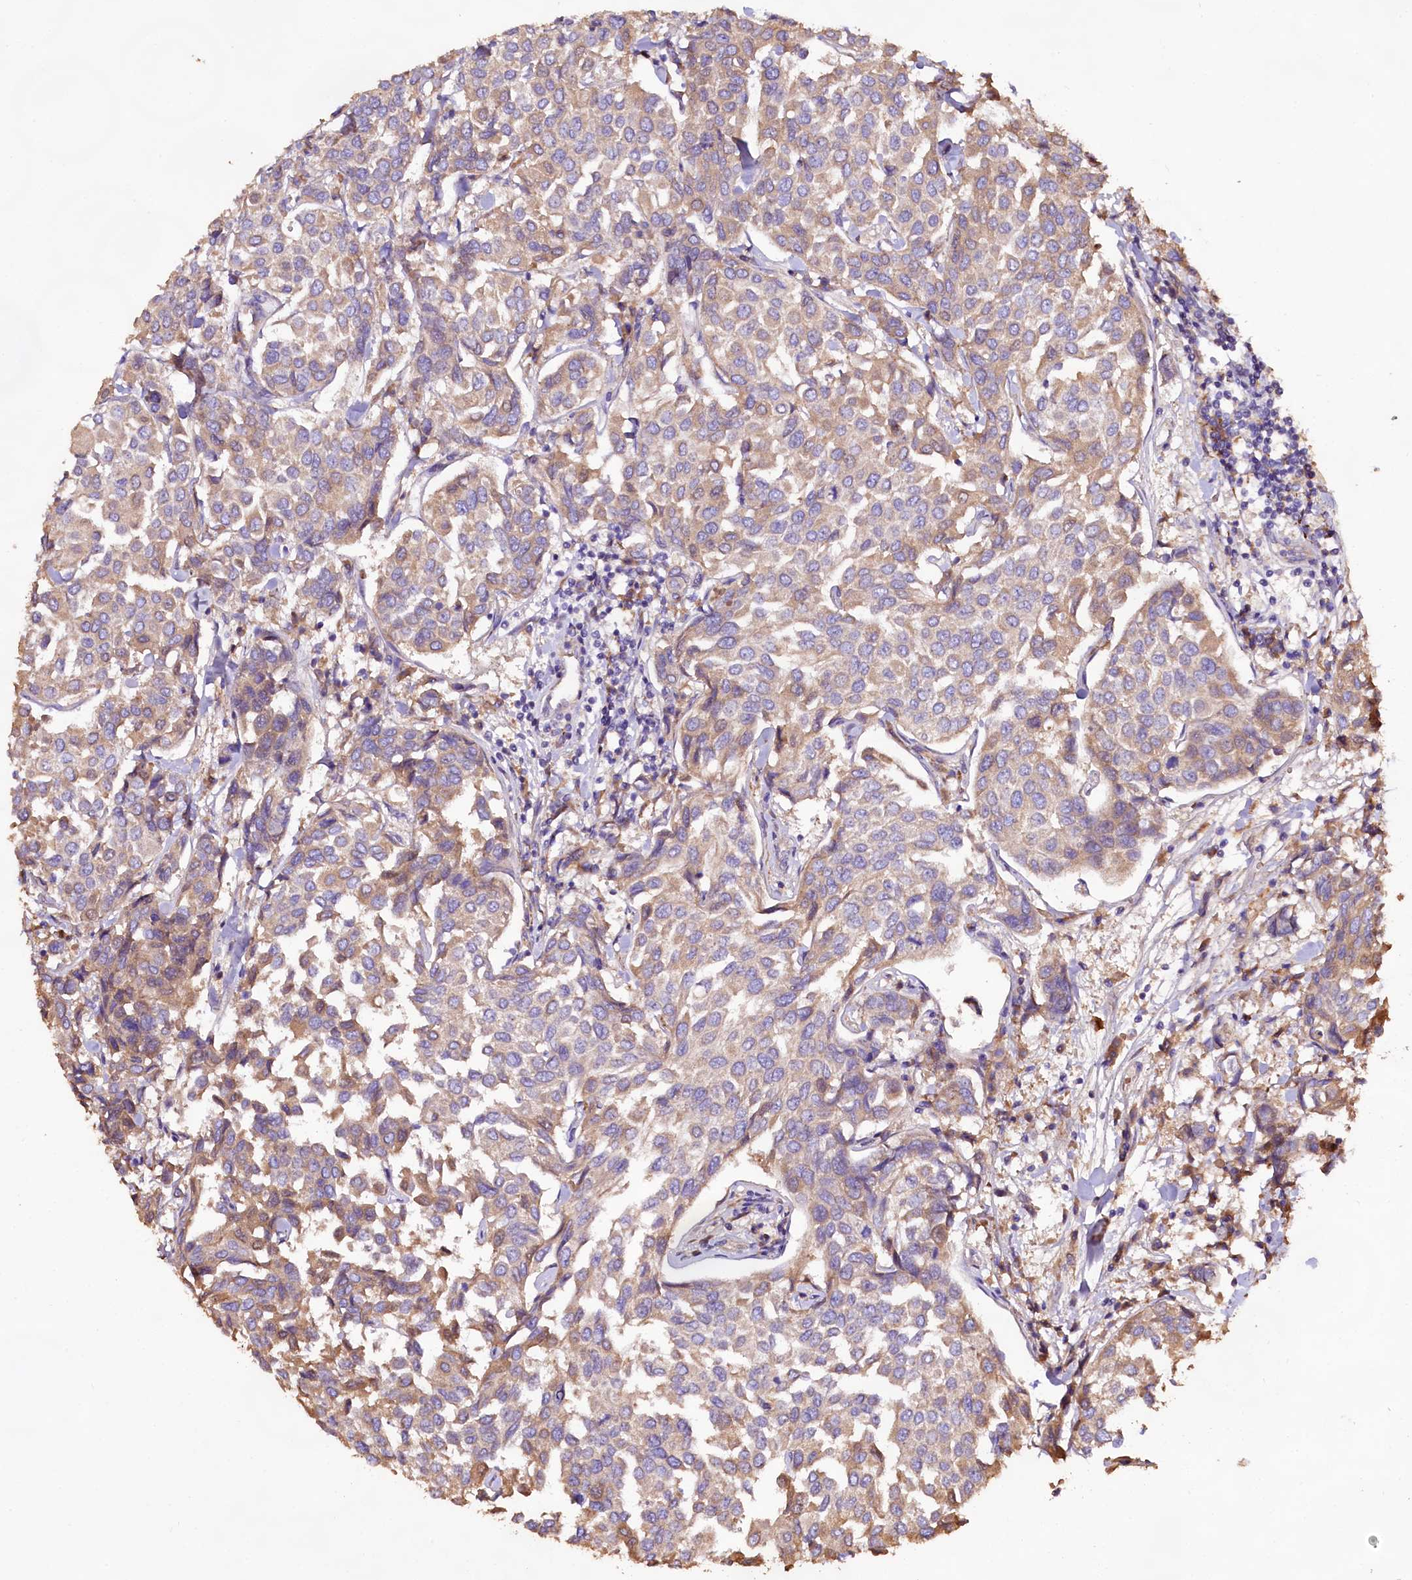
{"staining": {"intensity": "weak", "quantity": "<25%", "location": "cytoplasmic/membranous"}, "tissue": "breast cancer", "cell_type": "Tumor cells", "image_type": "cancer", "snomed": [{"axis": "morphology", "description": "Duct carcinoma"}, {"axis": "topography", "description": "Breast"}], "caption": "DAB (3,3'-diaminobenzidine) immunohistochemical staining of breast cancer (intraductal carcinoma) shows no significant positivity in tumor cells.", "gene": "DMXL2", "patient": {"sex": "female", "age": 55}}